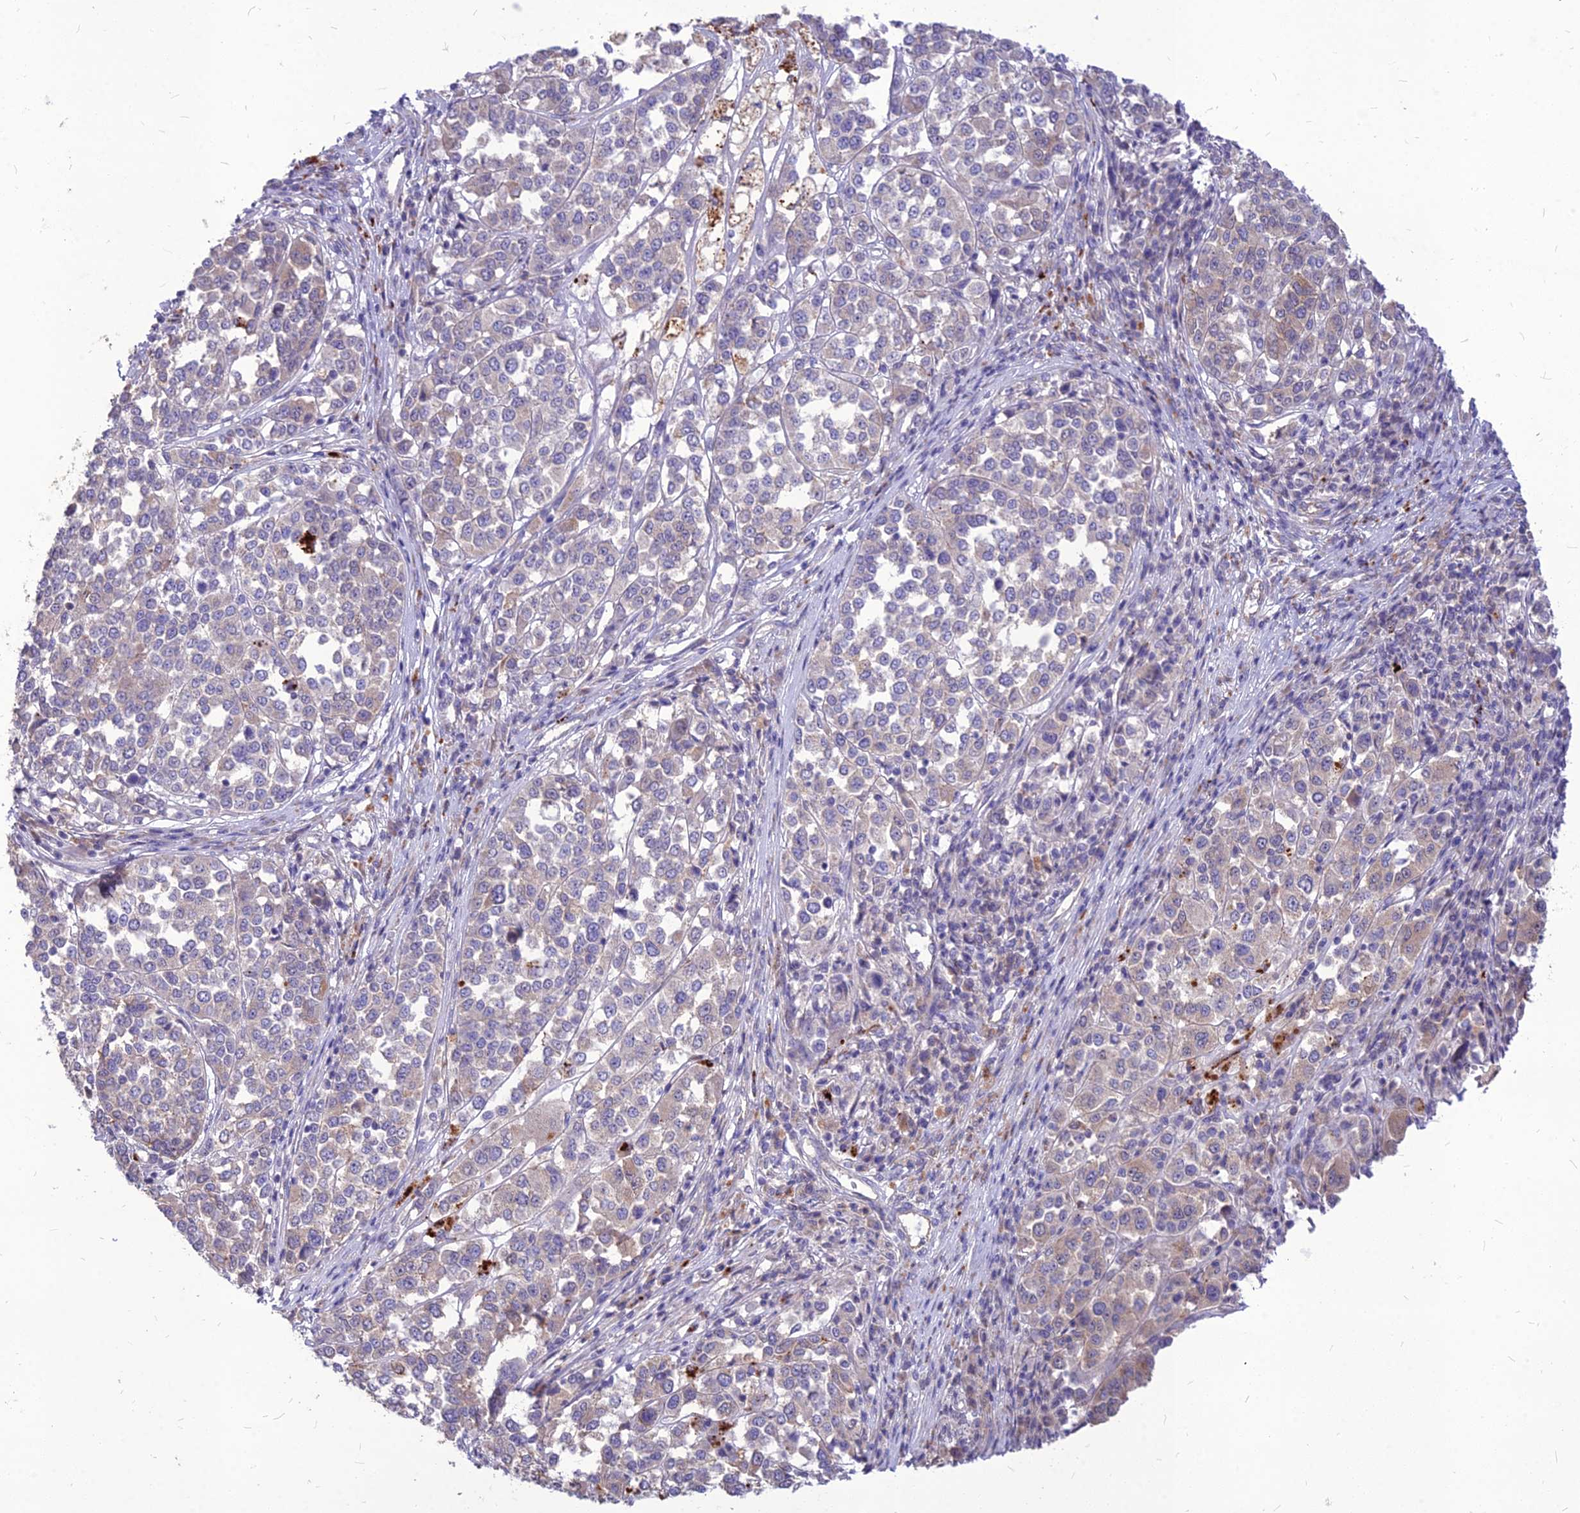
{"staining": {"intensity": "negative", "quantity": "none", "location": "none"}, "tissue": "melanoma", "cell_type": "Tumor cells", "image_type": "cancer", "snomed": [{"axis": "morphology", "description": "Malignant melanoma, Metastatic site"}, {"axis": "topography", "description": "Lymph node"}], "caption": "Immunohistochemistry image of melanoma stained for a protein (brown), which shows no positivity in tumor cells. (DAB IHC with hematoxylin counter stain).", "gene": "PCED1B", "patient": {"sex": "male", "age": 44}}